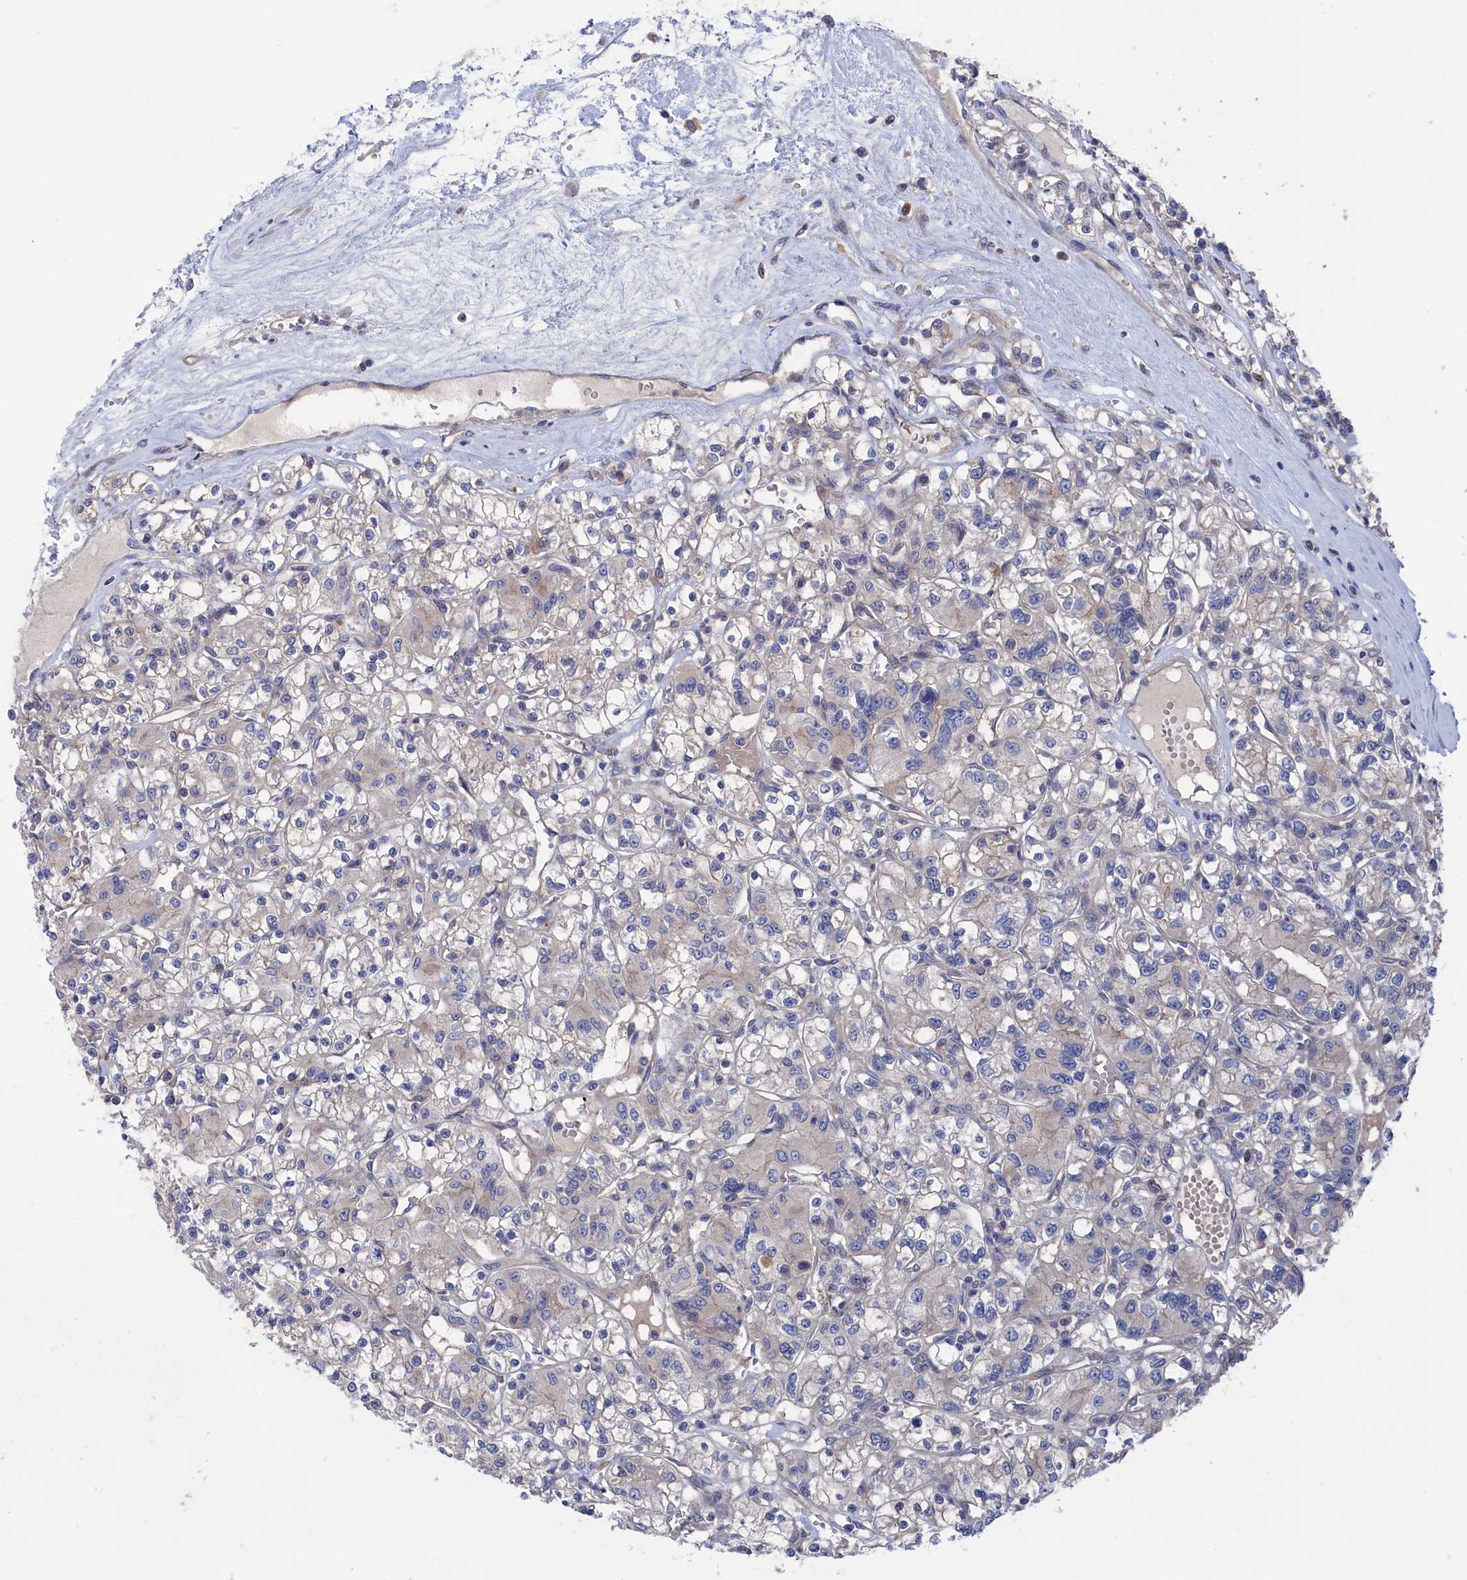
{"staining": {"intensity": "negative", "quantity": "none", "location": "none"}, "tissue": "renal cancer", "cell_type": "Tumor cells", "image_type": "cancer", "snomed": [{"axis": "morphology", "description": "Adenocarcinoma, NOS"}, {"axis": "topography", "description": "Kidney"}], "caption": "There is no significant positivity in tumor cells of renal cancer (adenocarcinoma).", "gene": "NUTF2", "patient": {"sex": "female", "age": 59}}